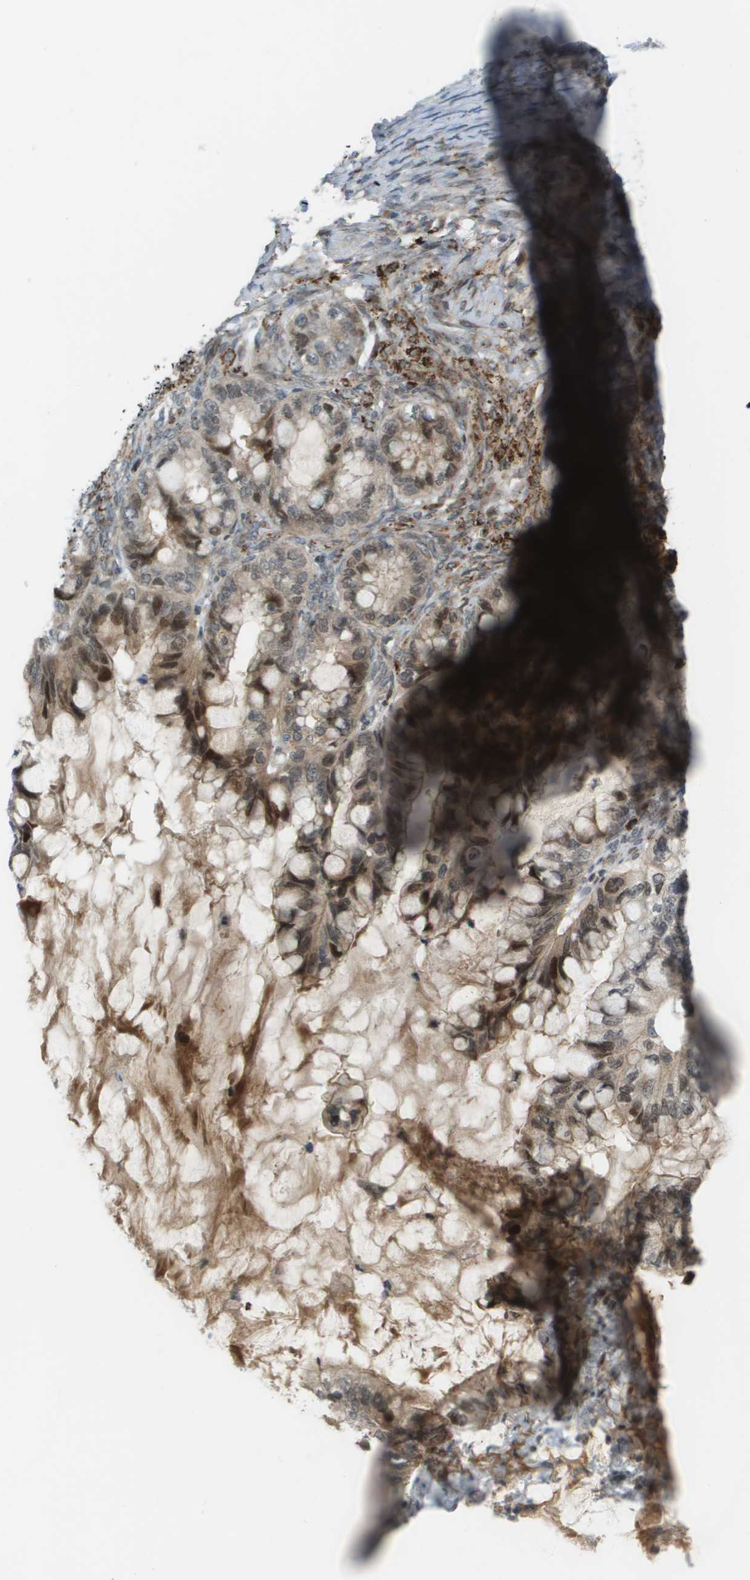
{"staining": {"intensity": "moderate", "quantity": ">75%", "location": "cytoplasmic/membranous,nuclear"}, "tissue": "ovarian cancer", "cell_type": "Tumor cells", "image_type": "cancer", "snomed": [{"axis": "morphology", "description": "Cystadenocarcinoma, mucinous, NOS"}, {"axis": "topography", "description": "Ovary"}], "caption": "This photomicrograph displays immunohistochemistry (IHC) staining of ovarian cancer, with medium moderate cytoplasmic/membranous and nuclear expression in about >75% of tumor cells.", "gene": "CACNB4", "patient": {"sex": "female", "age": 80}}